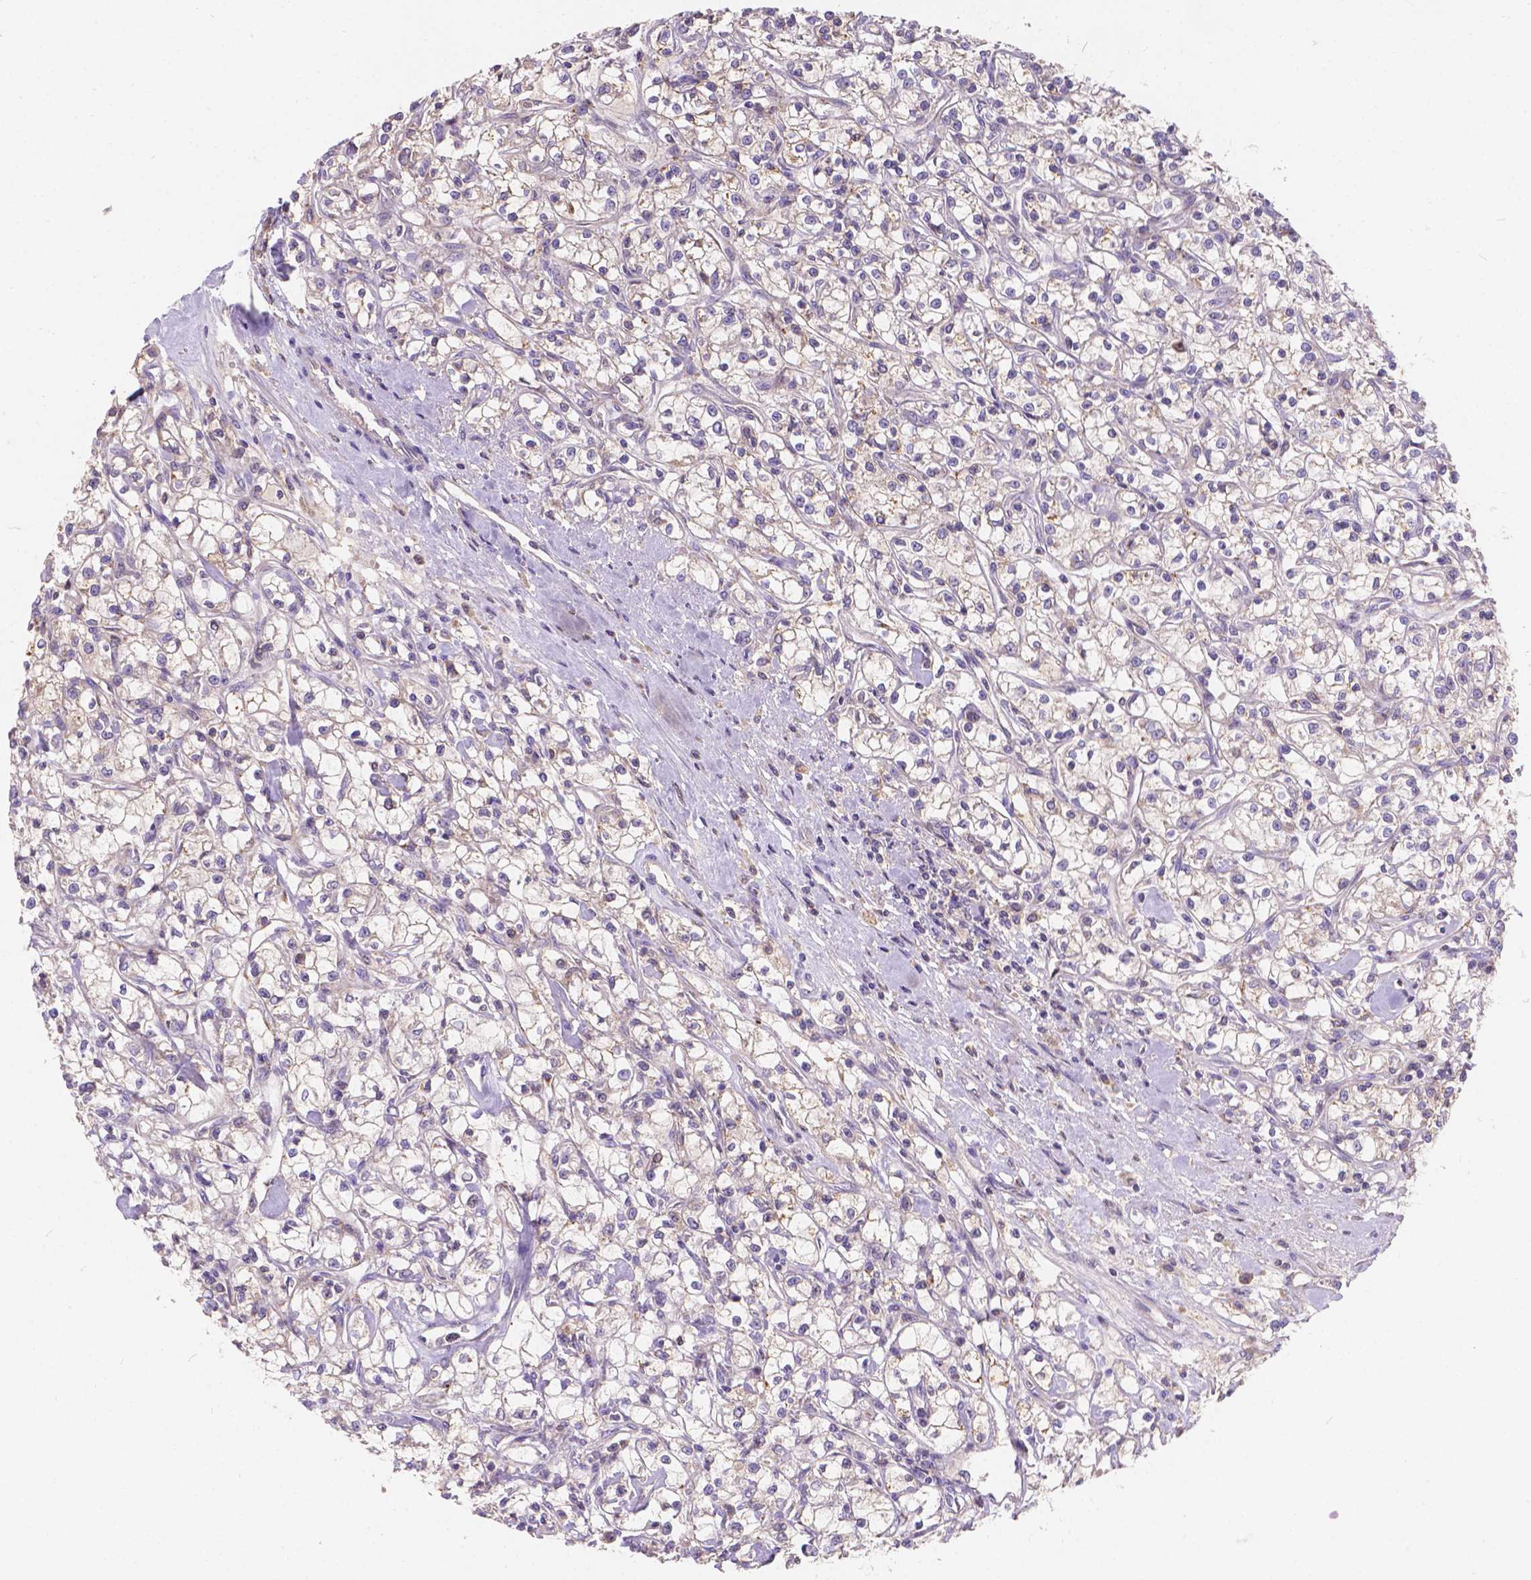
{"staining": {"intensity": "weak", "quantity": ">75%", "location": "cytoplasmic/membranous"}, "tissue": "renal cancer", "cell_type": "Tumor cells", "image_type": "cancer", "snomed": [{"axis": "morphology", "description": "Adenocarcinoma, NOS"}, {"axis": "topography", "description": "Kidney"}], "caption": "Immunohistochemical staining of renal adenocarcinoma shows weak cytoplasmic/membranous protein expression in approximately >75% of tumor cells.", "gene": "CDK10", "patient": {"sex": "female", "age": 59}}